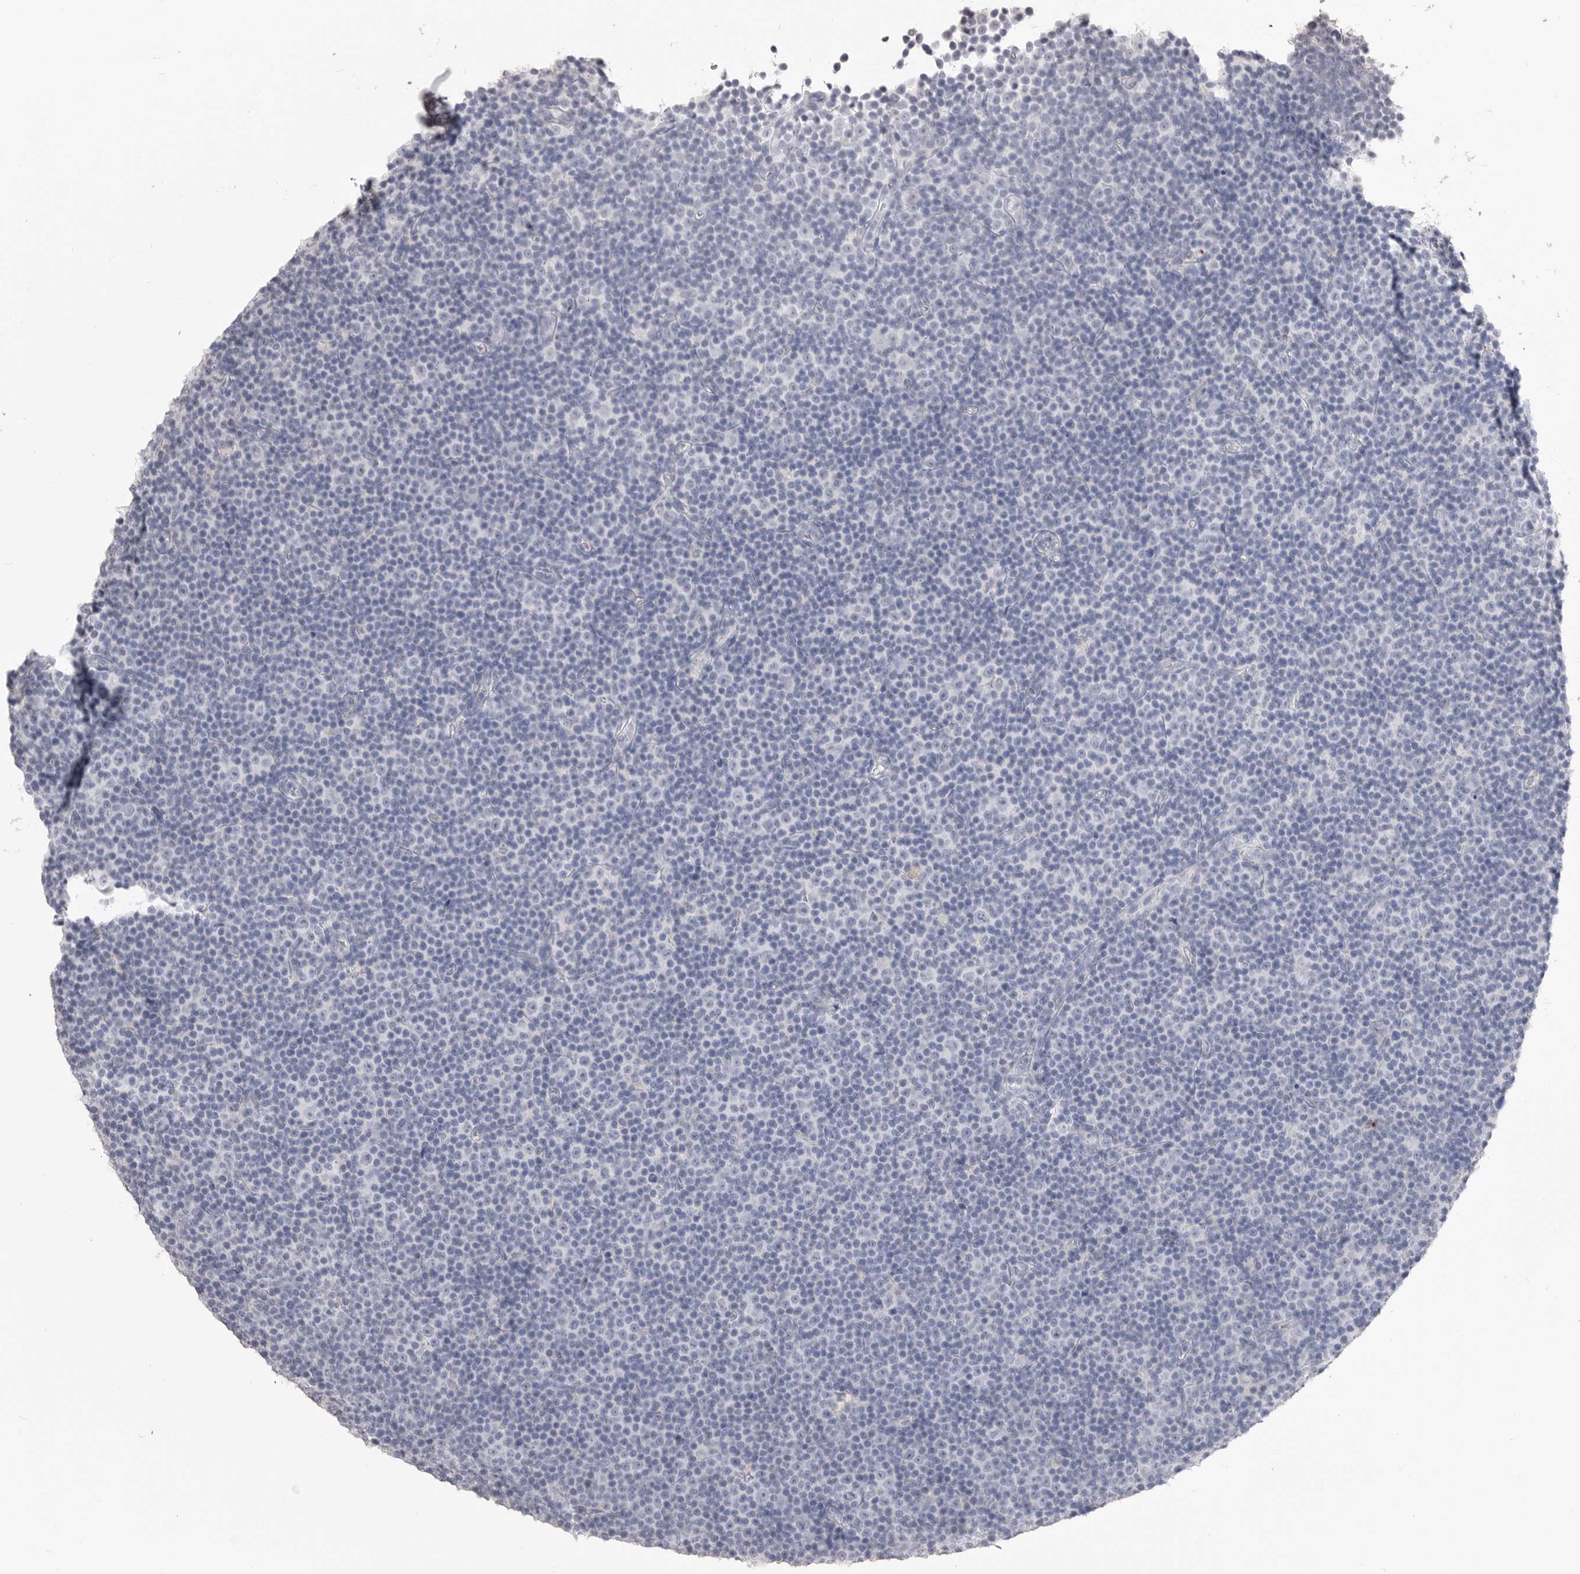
{"staining": {"intensity": "negative", "quantity": "none", "location": "none"}, "tissue": "lymphoma", "cell_type": "Tumor cells", "image_type": "cancer", "snomed": [{"axis": "morphology", "description": "Malignant lymphoma, non-Hodgkin's type, Low grade"}, {"axis": "topography", "description": "Lymph node"}], "caption": "IHC photomicrograph of neoplastic tissue: human lymphoma stained with DAB (3,3'-diaminobenzidine) demonstrates no significant protein staining in tumor cells.", "gene": "ICAM5", "patient": {"sex": "female", "age": 67}}